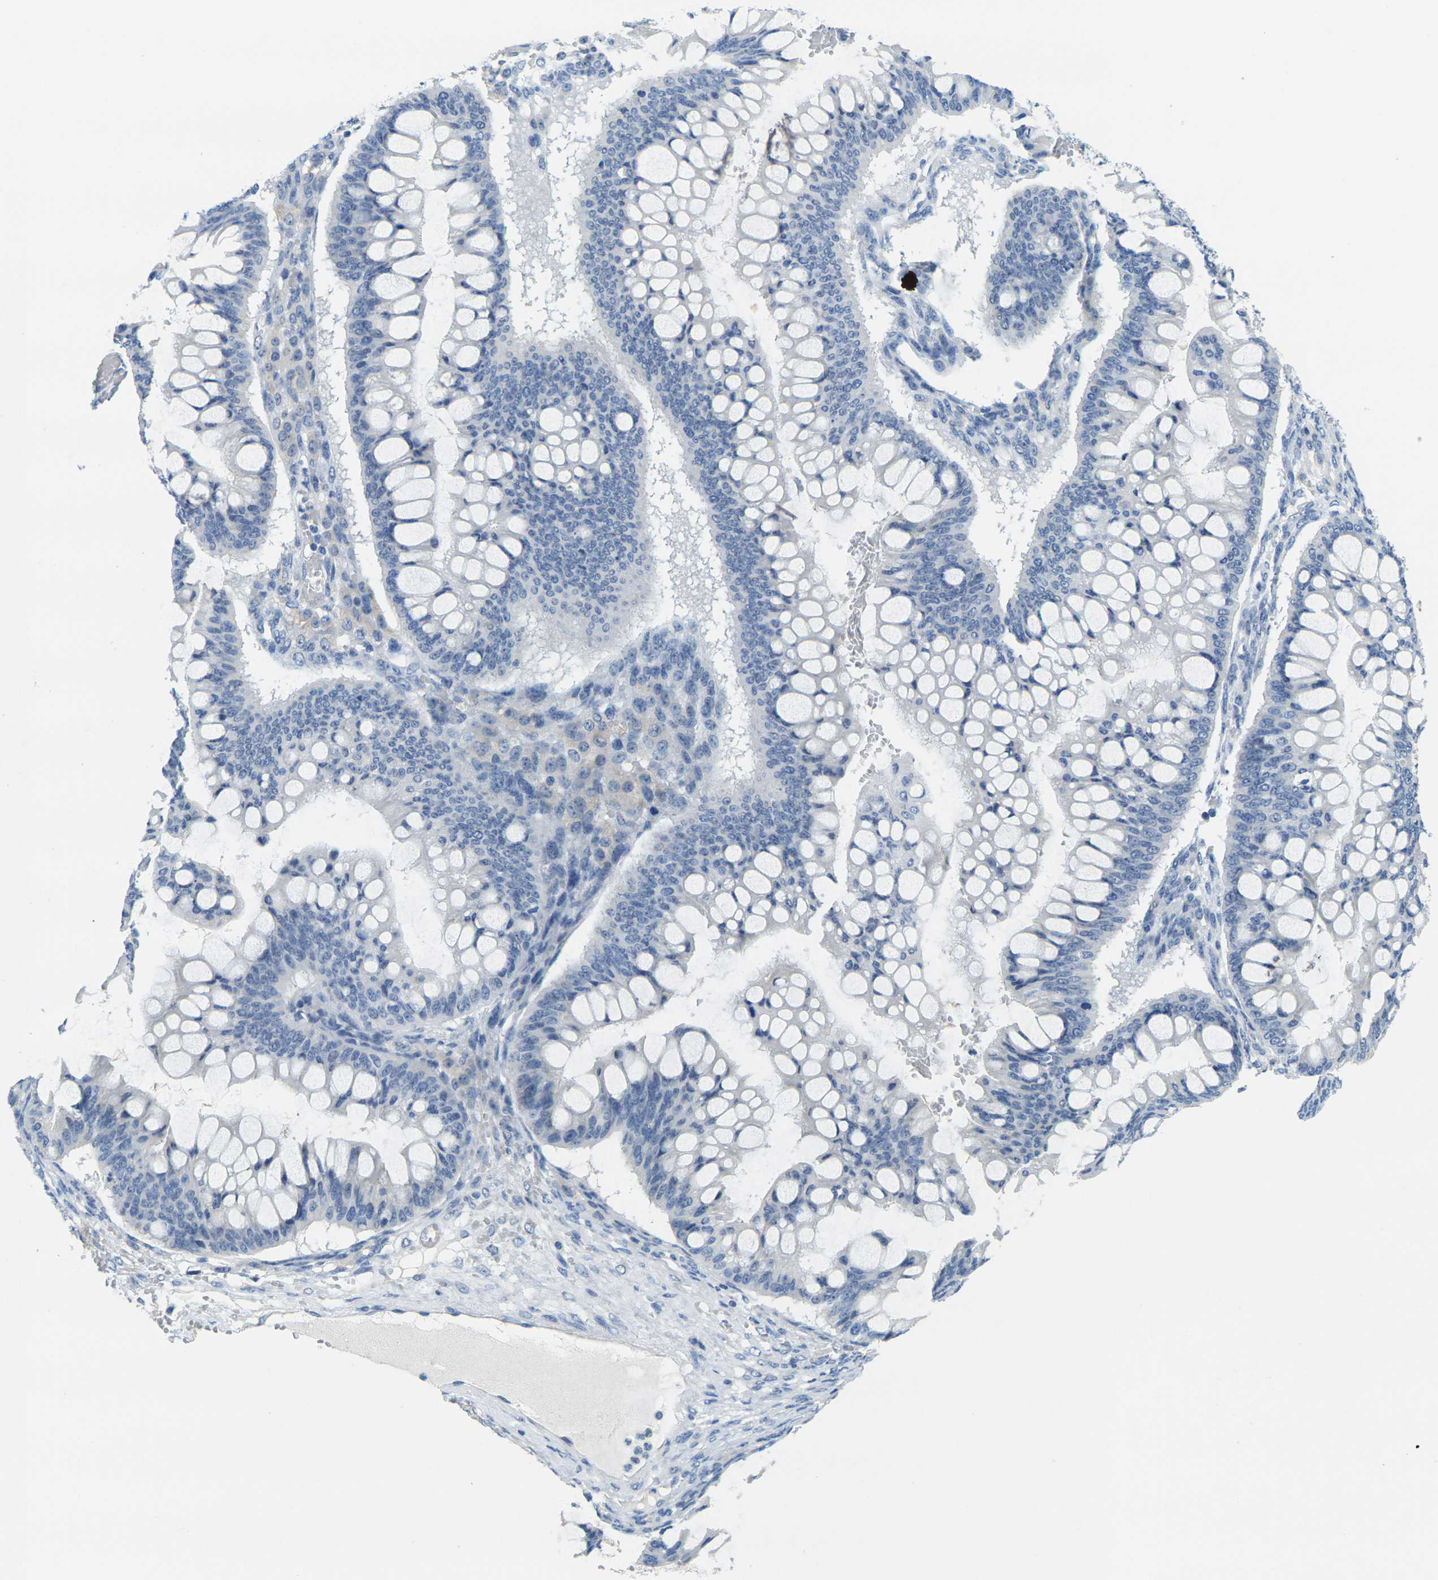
{"staining": {"intensity": "negative", "quantity": "none", "location": "none"}, "tissue": "ovarian cancer", "cell_type": "Tumor cells", "image_type": "cancer", "snomed": [{"axis": "morphology", "description": "Cystadenocarcinoma, mucinous, NOS"}, {"axis": "topography", "description": "Ovary"}], "caption": "High power microscopy micrograph of an immunohistochemistry (IHC) image of ovarian mucinous cystadenocarcinoma, revealing no significant positivity in tumor cells.", "gene": "GPR15", "patient": {"sex": "female", "age": 73}}